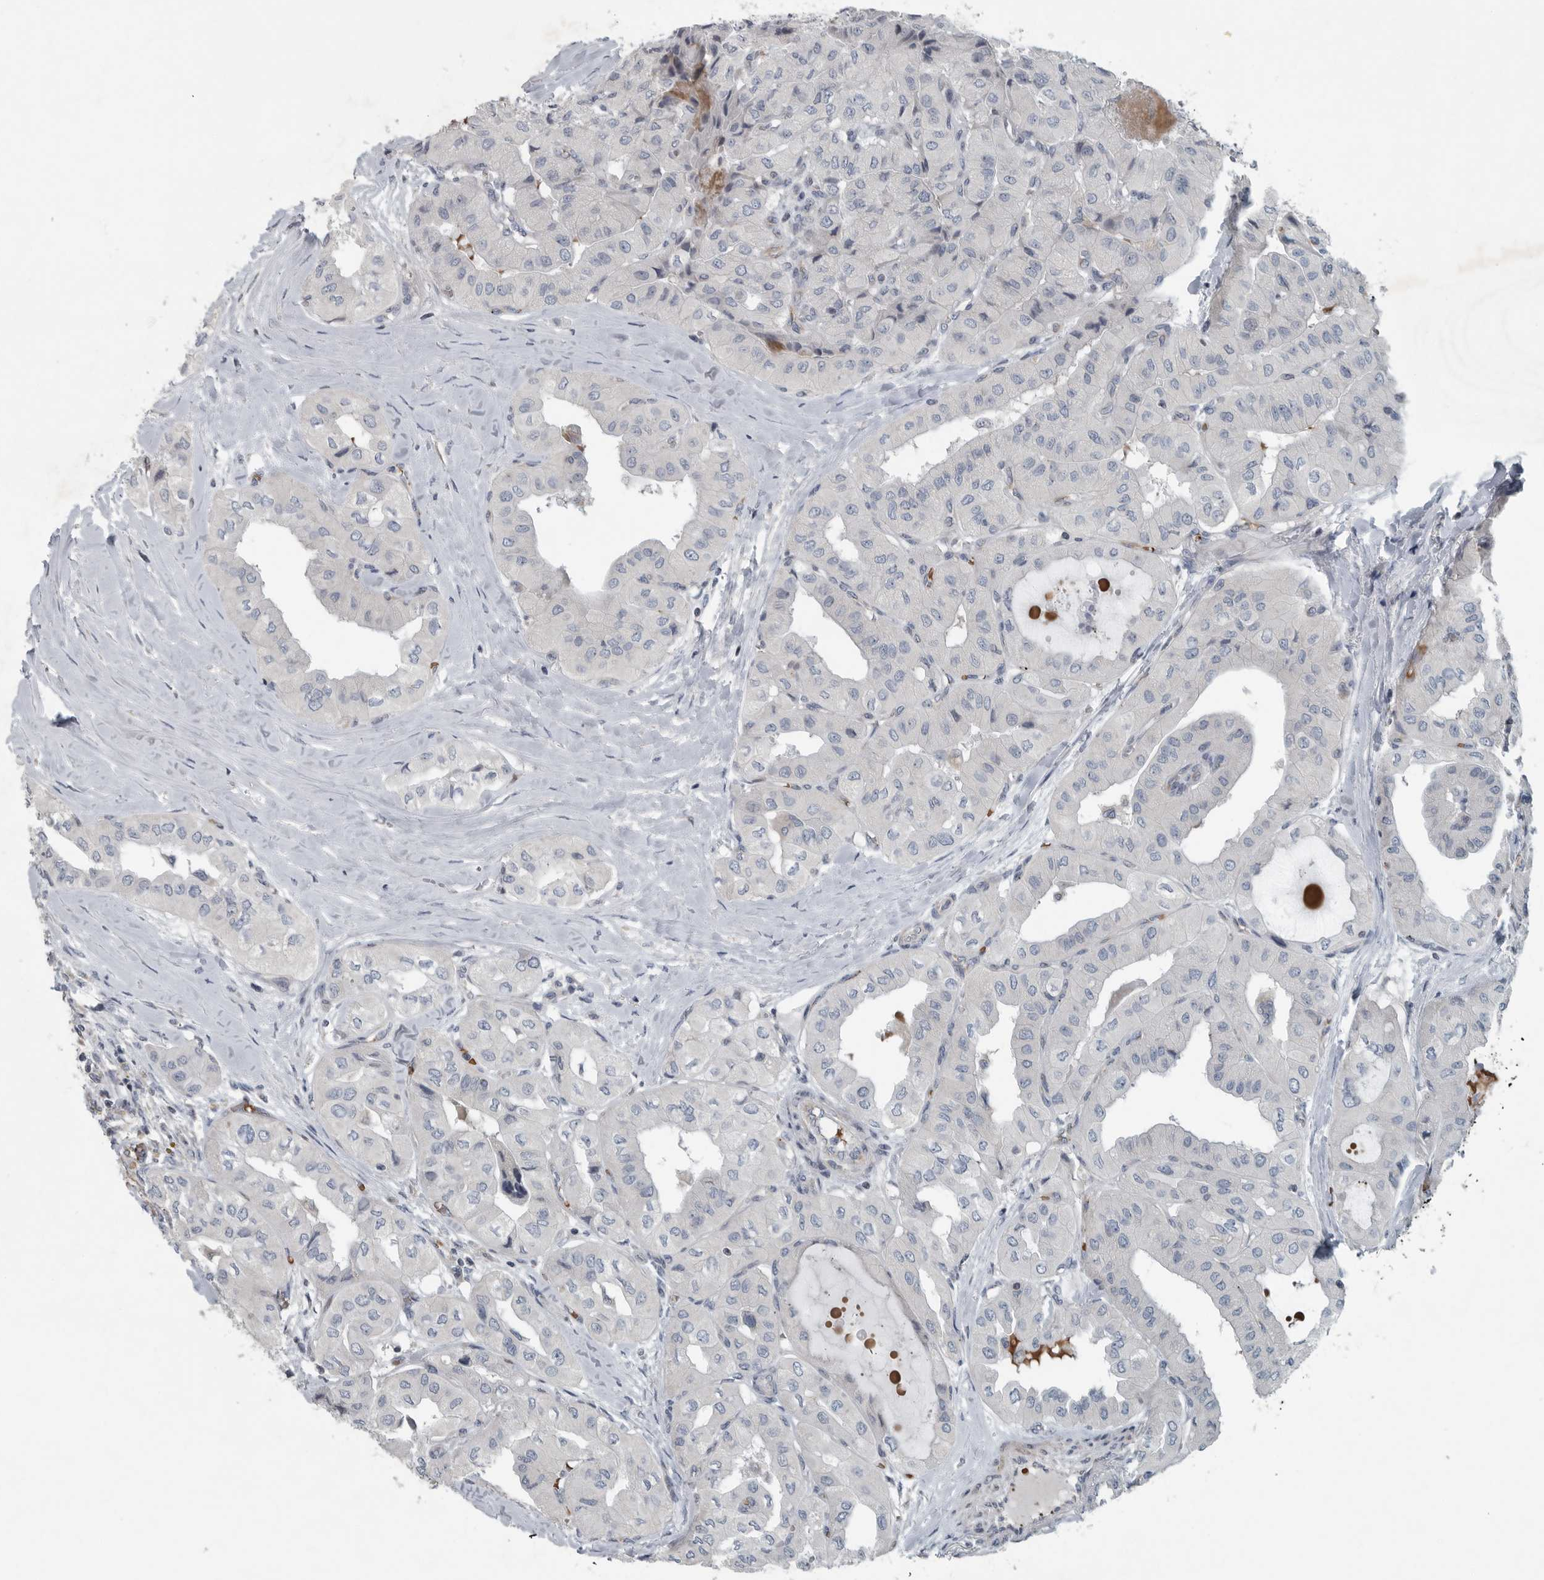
{"staining": {"intensity": "negative", "quantity": "none", "location": "none"}, "tissue": "thyroid cancer", "cell_type": "Tumor cells", "image_type": "cancer", "snomed": [{"axis": "morphology", "description": "Papillary adenocarcinoma, NOS"}, {"axis": "topography", "description": "Thyroid gland"}], "caption": "Tumor cells show no significant expression in thyroid cancer.", "gene": "MPP3", "patient": {"sex": "female", "age": 59}}